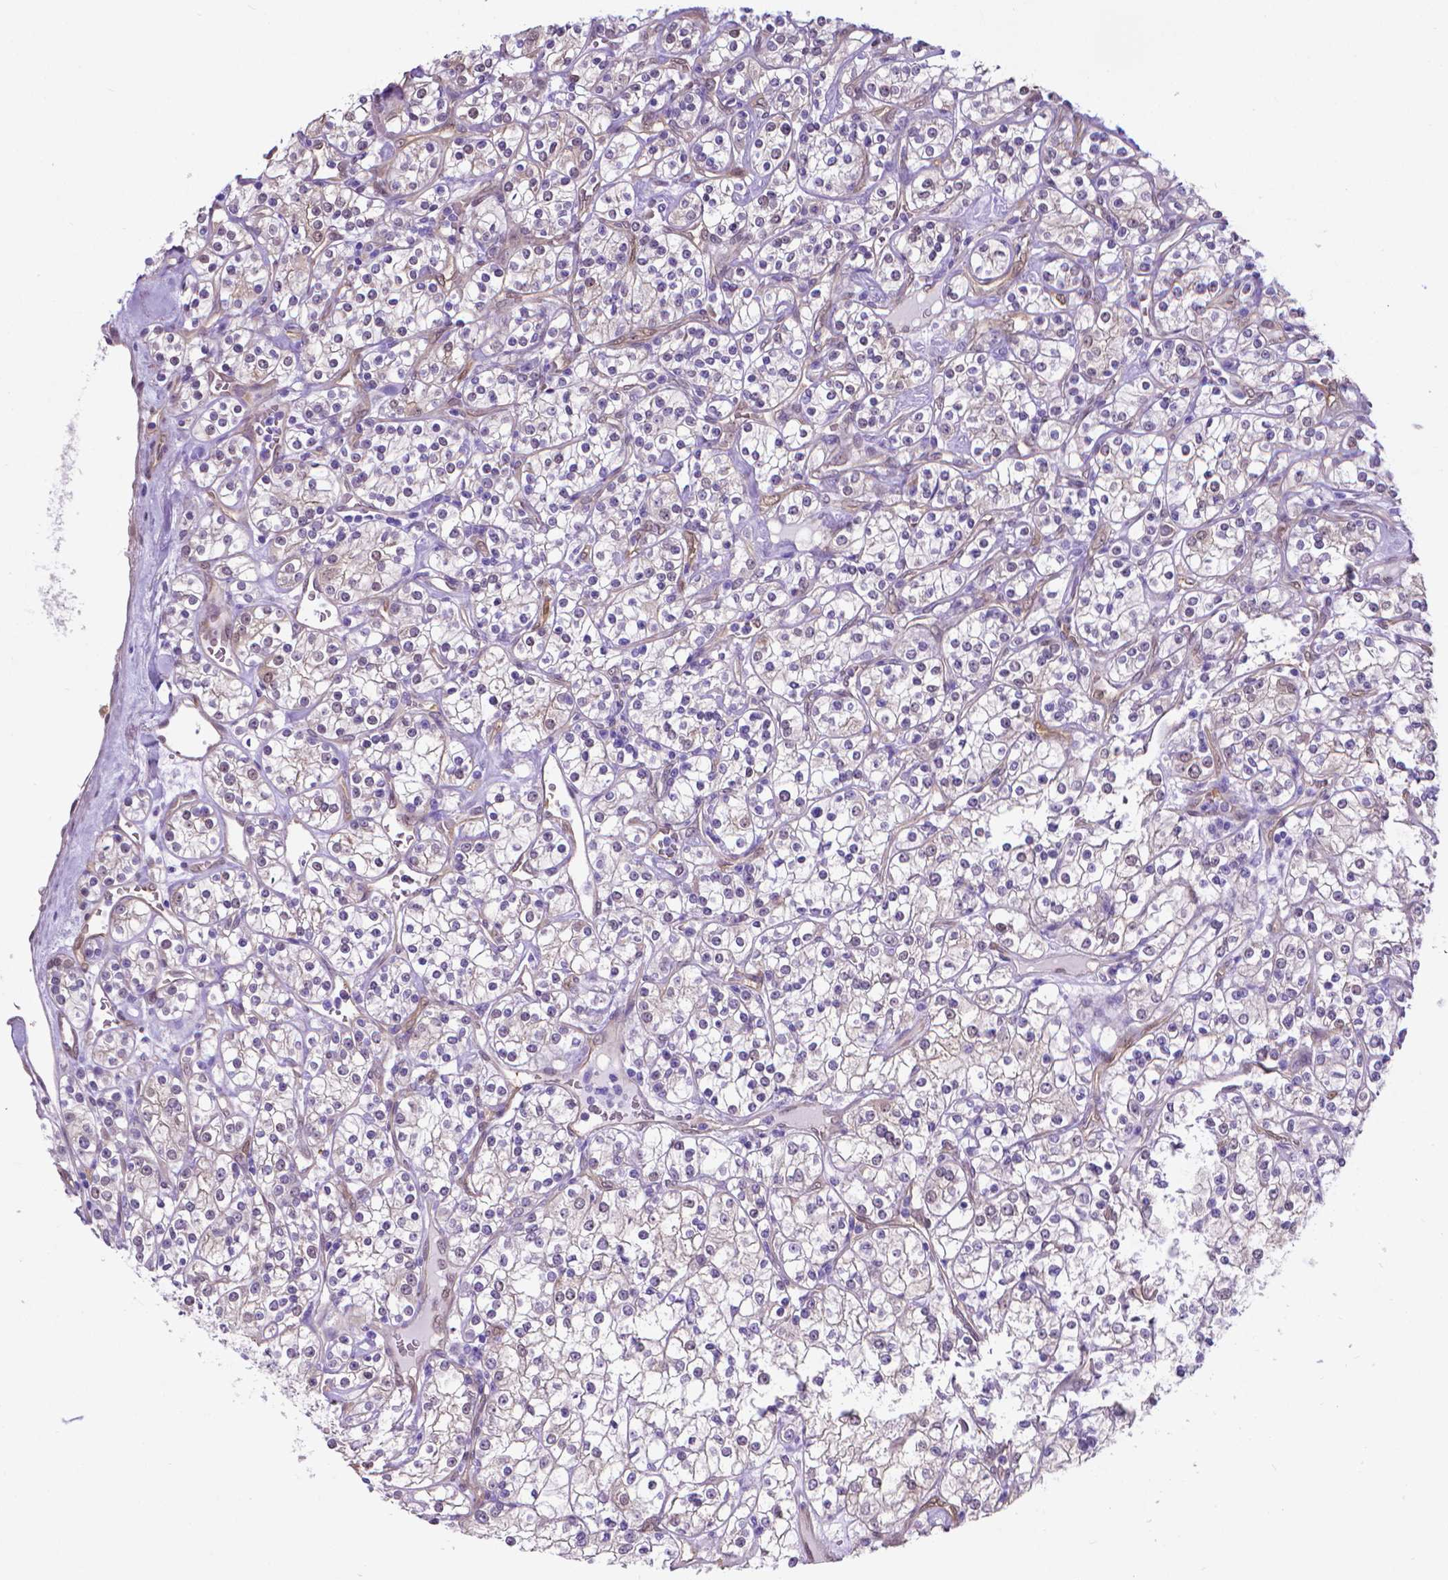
{"staining": {"intensity": "negative", "quantity": "none", "location": "none"}, "tissue": "renal cancer", "cell_type": "Tumor cells", "image_type": "cancer", "snomed": [{"axis": "morphology", "description": "Adenocarcinoma, NOS"}, {"axis": "topography", "description": "Kidney"}], "caption": "The micrograph exhibits no staining of tumor cells in adenocarcinoma (renal).", "gene": "CLIC4", "patient": {"sex": "male", "age": 77}}